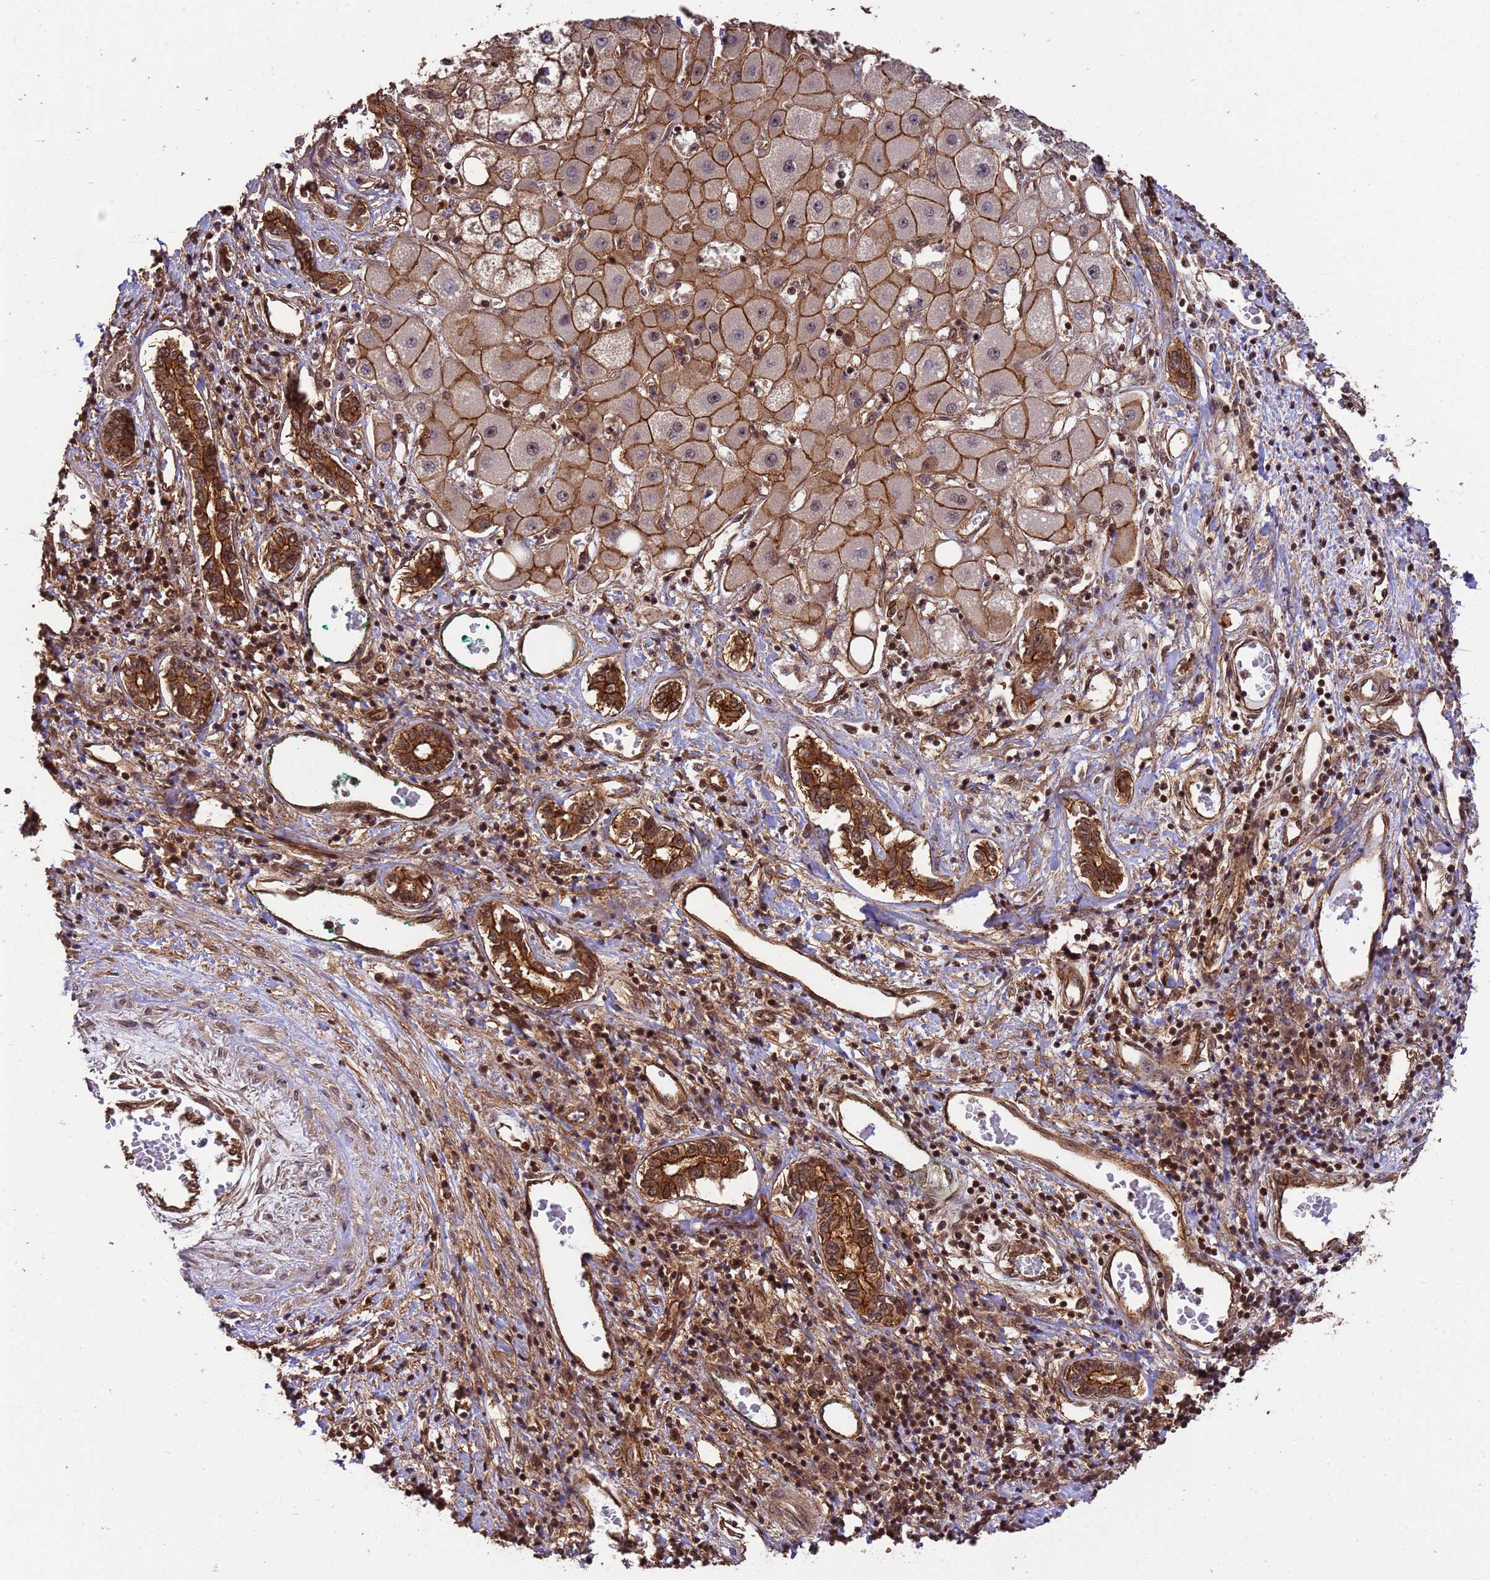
{"staining": {"intensity": "strong", "quantity": ">75%", "location": "cytoplasmic/membranous,nuclear"}, "tissue": "liver cancer", "cell_type": "Tumor cells", "image_type": "cancer", "snomed": [{"axis": "morphology", "description": "Carcinoma, Hepatocellular, NOS"}, {"axis": "topography", "description": "Liver"}], "caption": "Human liver cancer stained for a protein (brown) demonstrates strong cytoplasmic/membranous and nuclear positive expression in about >75% of tumor cells.", "gene": "SYF2", "patient": {"sex": "male", "age": 65}}